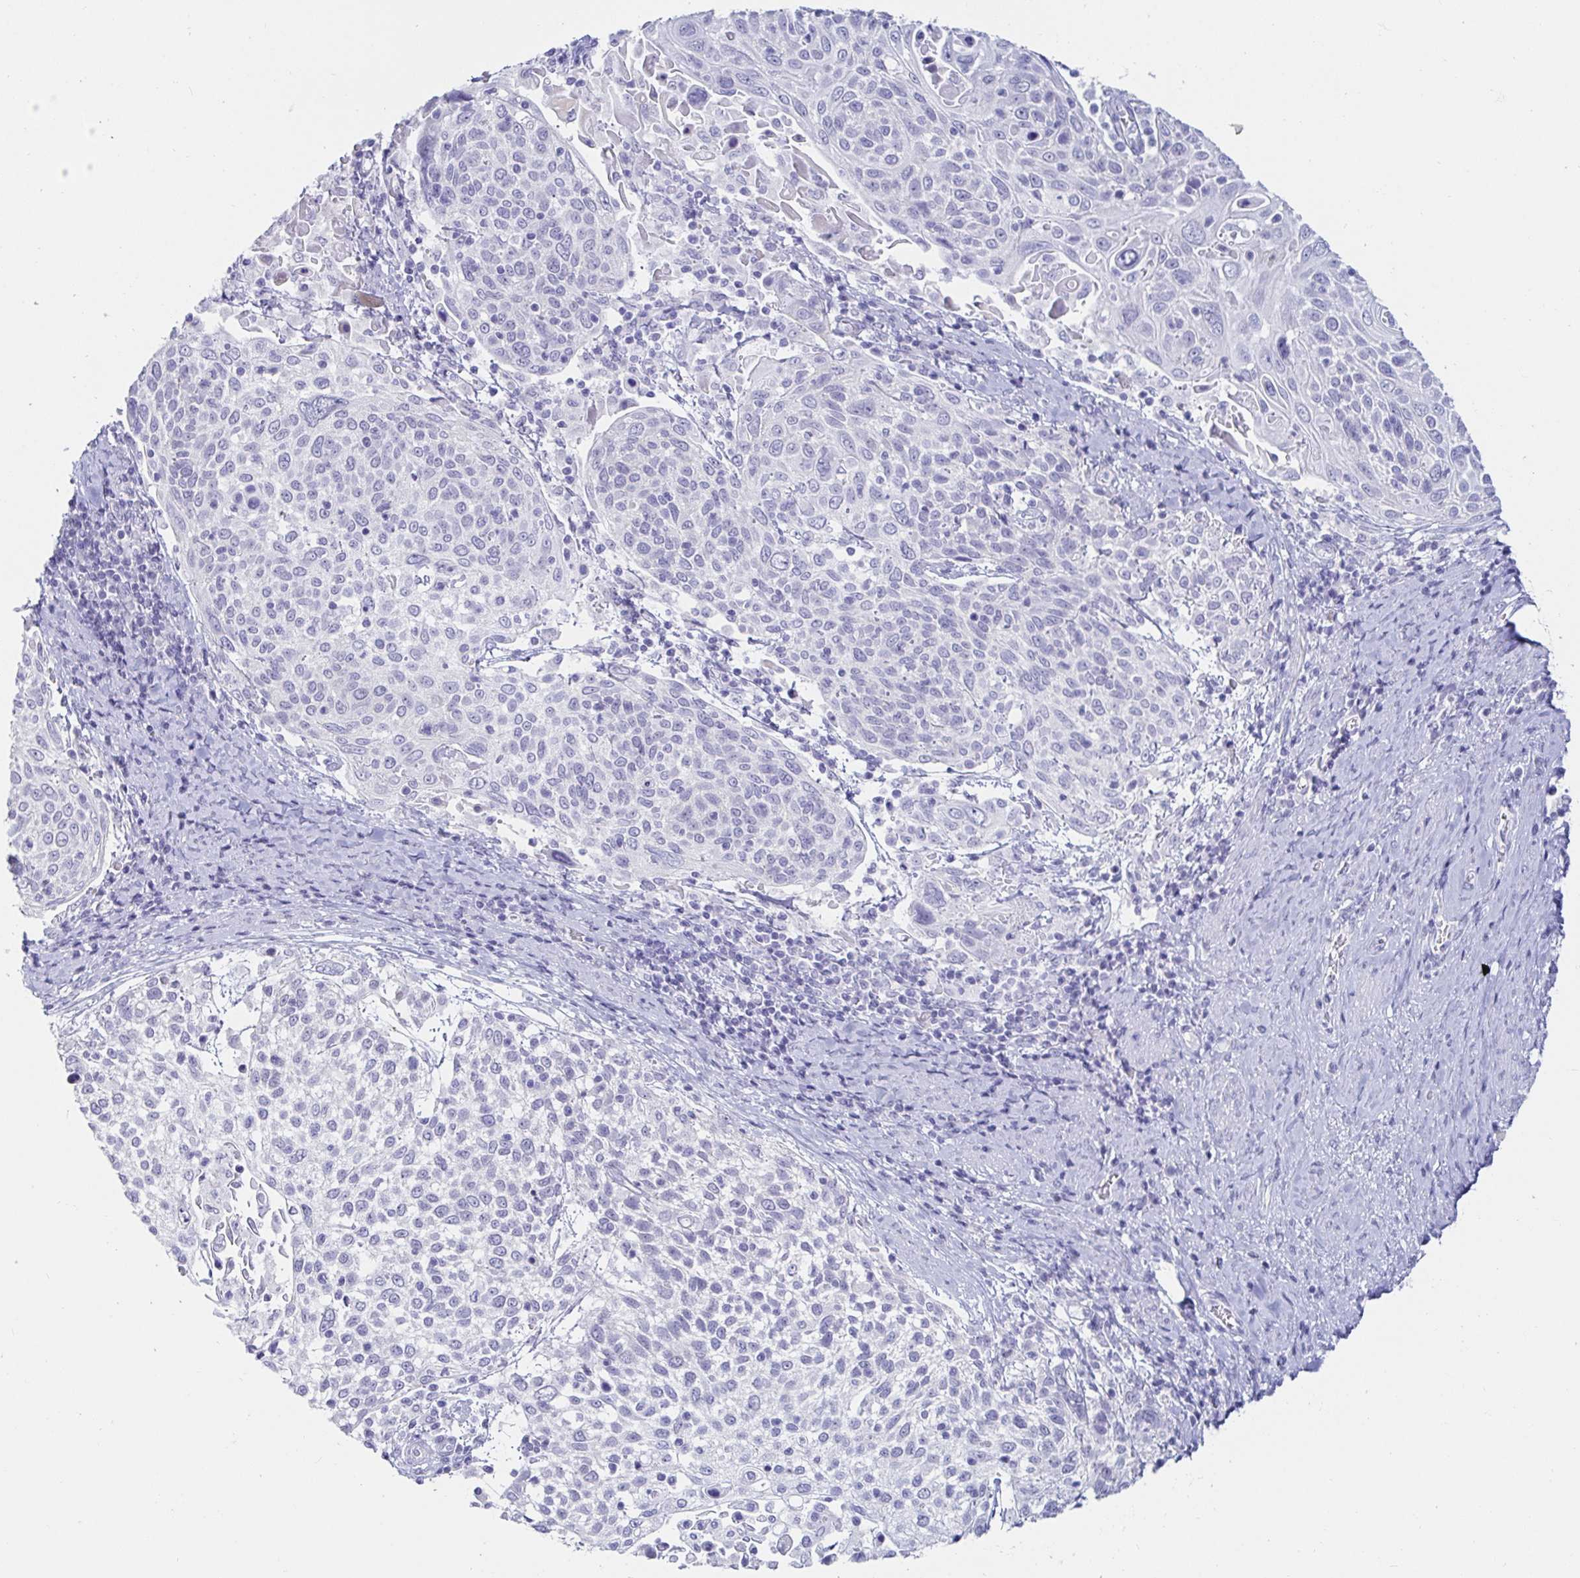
{"staining": {"intensity": "negative", "quantity": "none", "location": "none"}, "tissue": "cervical cancer", "cell_type": "Tumor cells", "image_type": "cancer", "snomed": [{"axis": "morphology", "description": "Squamous cell carcinoma, NOS"}, {"axis": "topography", "description": "Cervix"}], "caption": "A high-resolution micrograph shows immunohistochemistry (IHC) staining of cervical squamous cell carcinoma, which reveals no significant staining in tumor cells.", "gene": "OR10K1", "patient": {"sex": "female", "age": 61}}